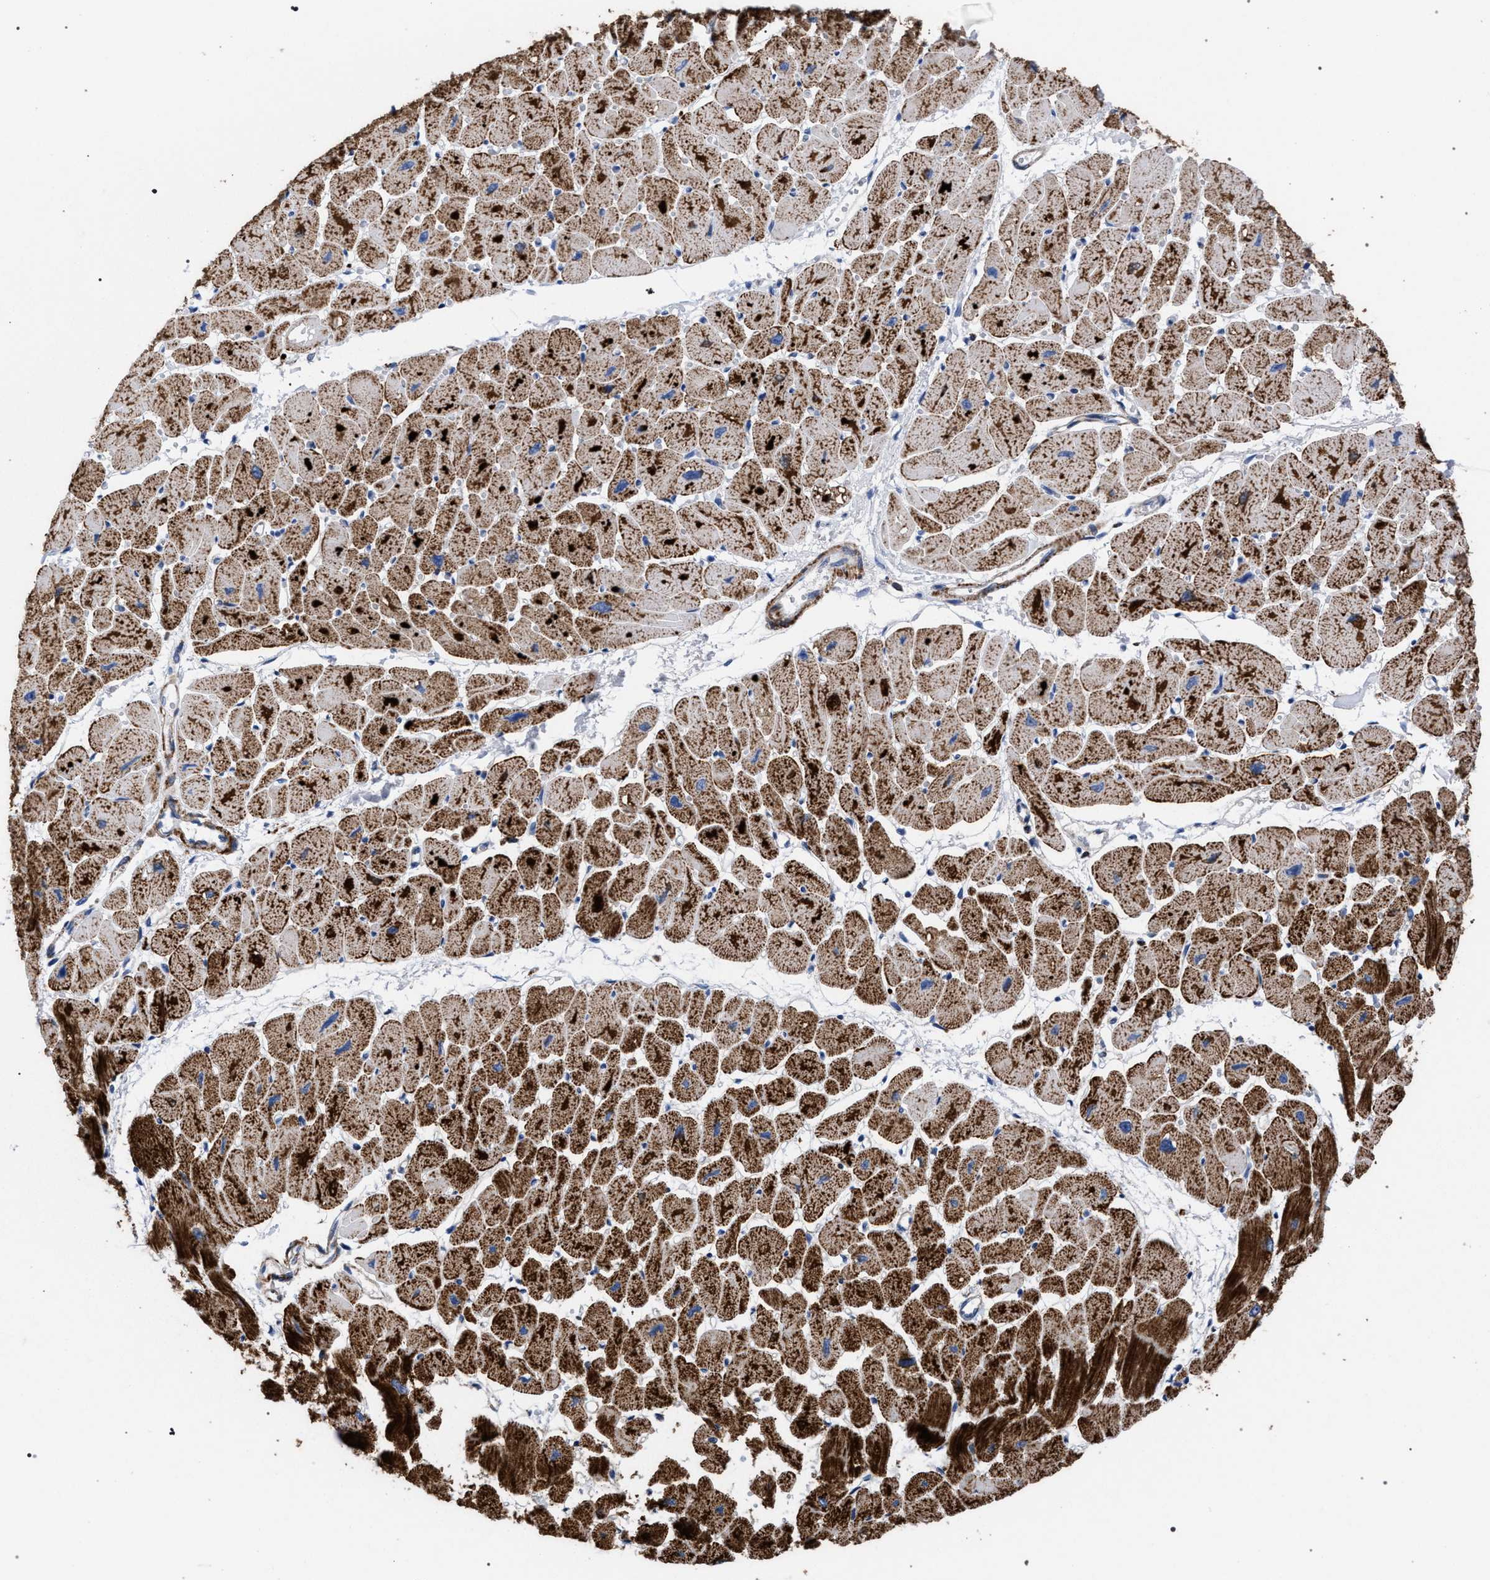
{"staining": {"intensity": "strong", "quantity": ">75%", "location": "cytoplasmic/membranous"}, "tissue": "heart muscle", "cell_type": "Cardiomyocytes", "image_type": "normal", "snomed": [{"axis": "morphology", "description": "Normal tissue, NOS"}, {"axis": "topography", "description": "Heart"}], "caption": "IHC image of benign human heart muscle stained for a protein (brown), which exhibits high levels of strong cytoplasmic/membranous positivity in about >75% of cardiomyocytes.", "gene": "ACADS", "patient": {"sex": "female", "age": 54}}